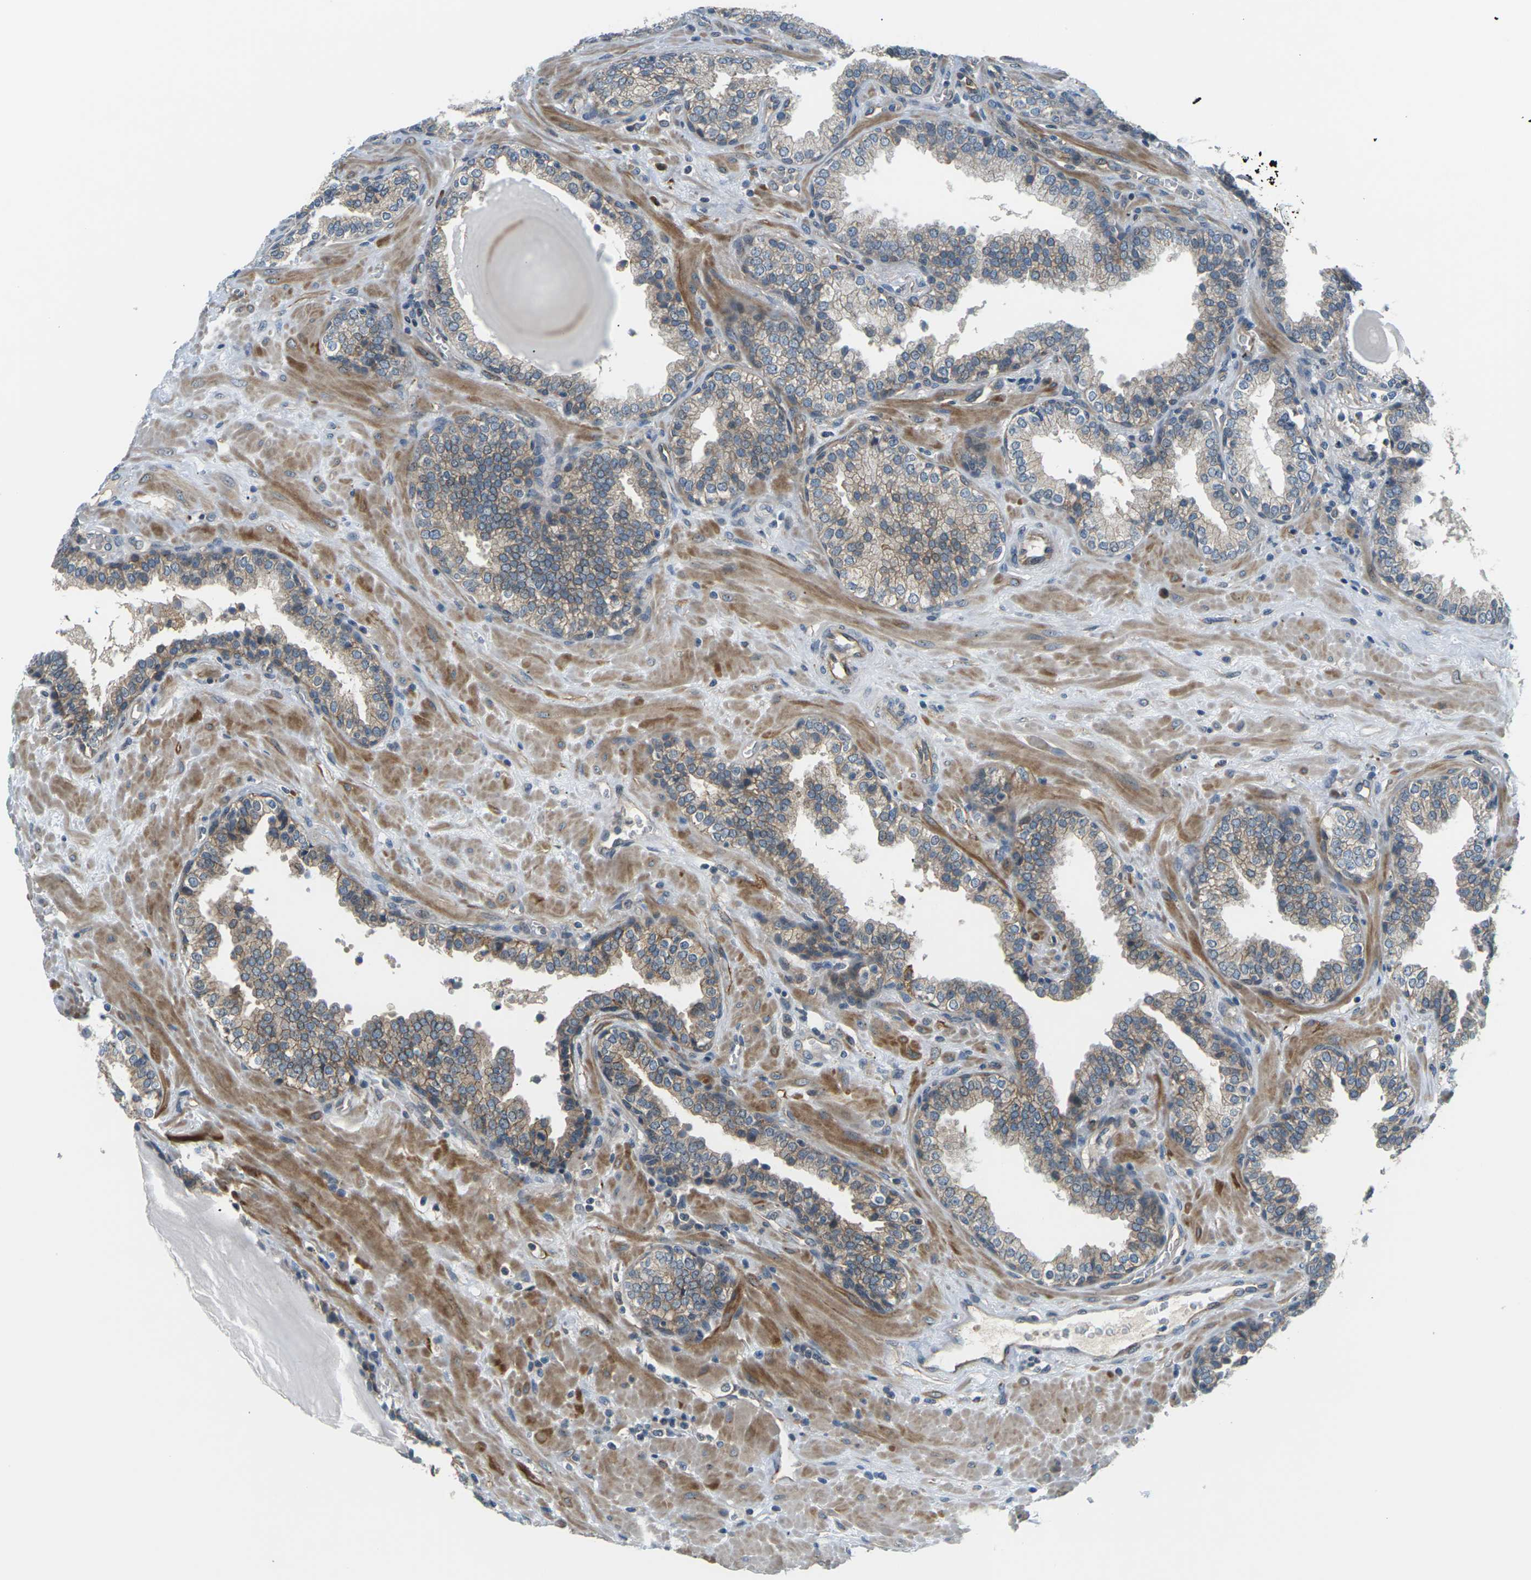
{"staining": {"intensity": "weak", "quantity": "25%-75%", "location": "cytoplasmic/membranous"}, "tissue": "prostate", "cell_type": "Glandular cells", "image_type": "normal", "snomed": [{"axis": "morphology", "description": "Normal tissue, NOS"}, {"axis": "topography", "description": "Prostate"}], "caption": "Prostate stained for a protein (brown) shows weak cytoplasmic/membranous positive staining in approximately 25%-75% of glandular cells.", "gene": "SLC13A3", "patient": {"sex": "male", "age": 51}}